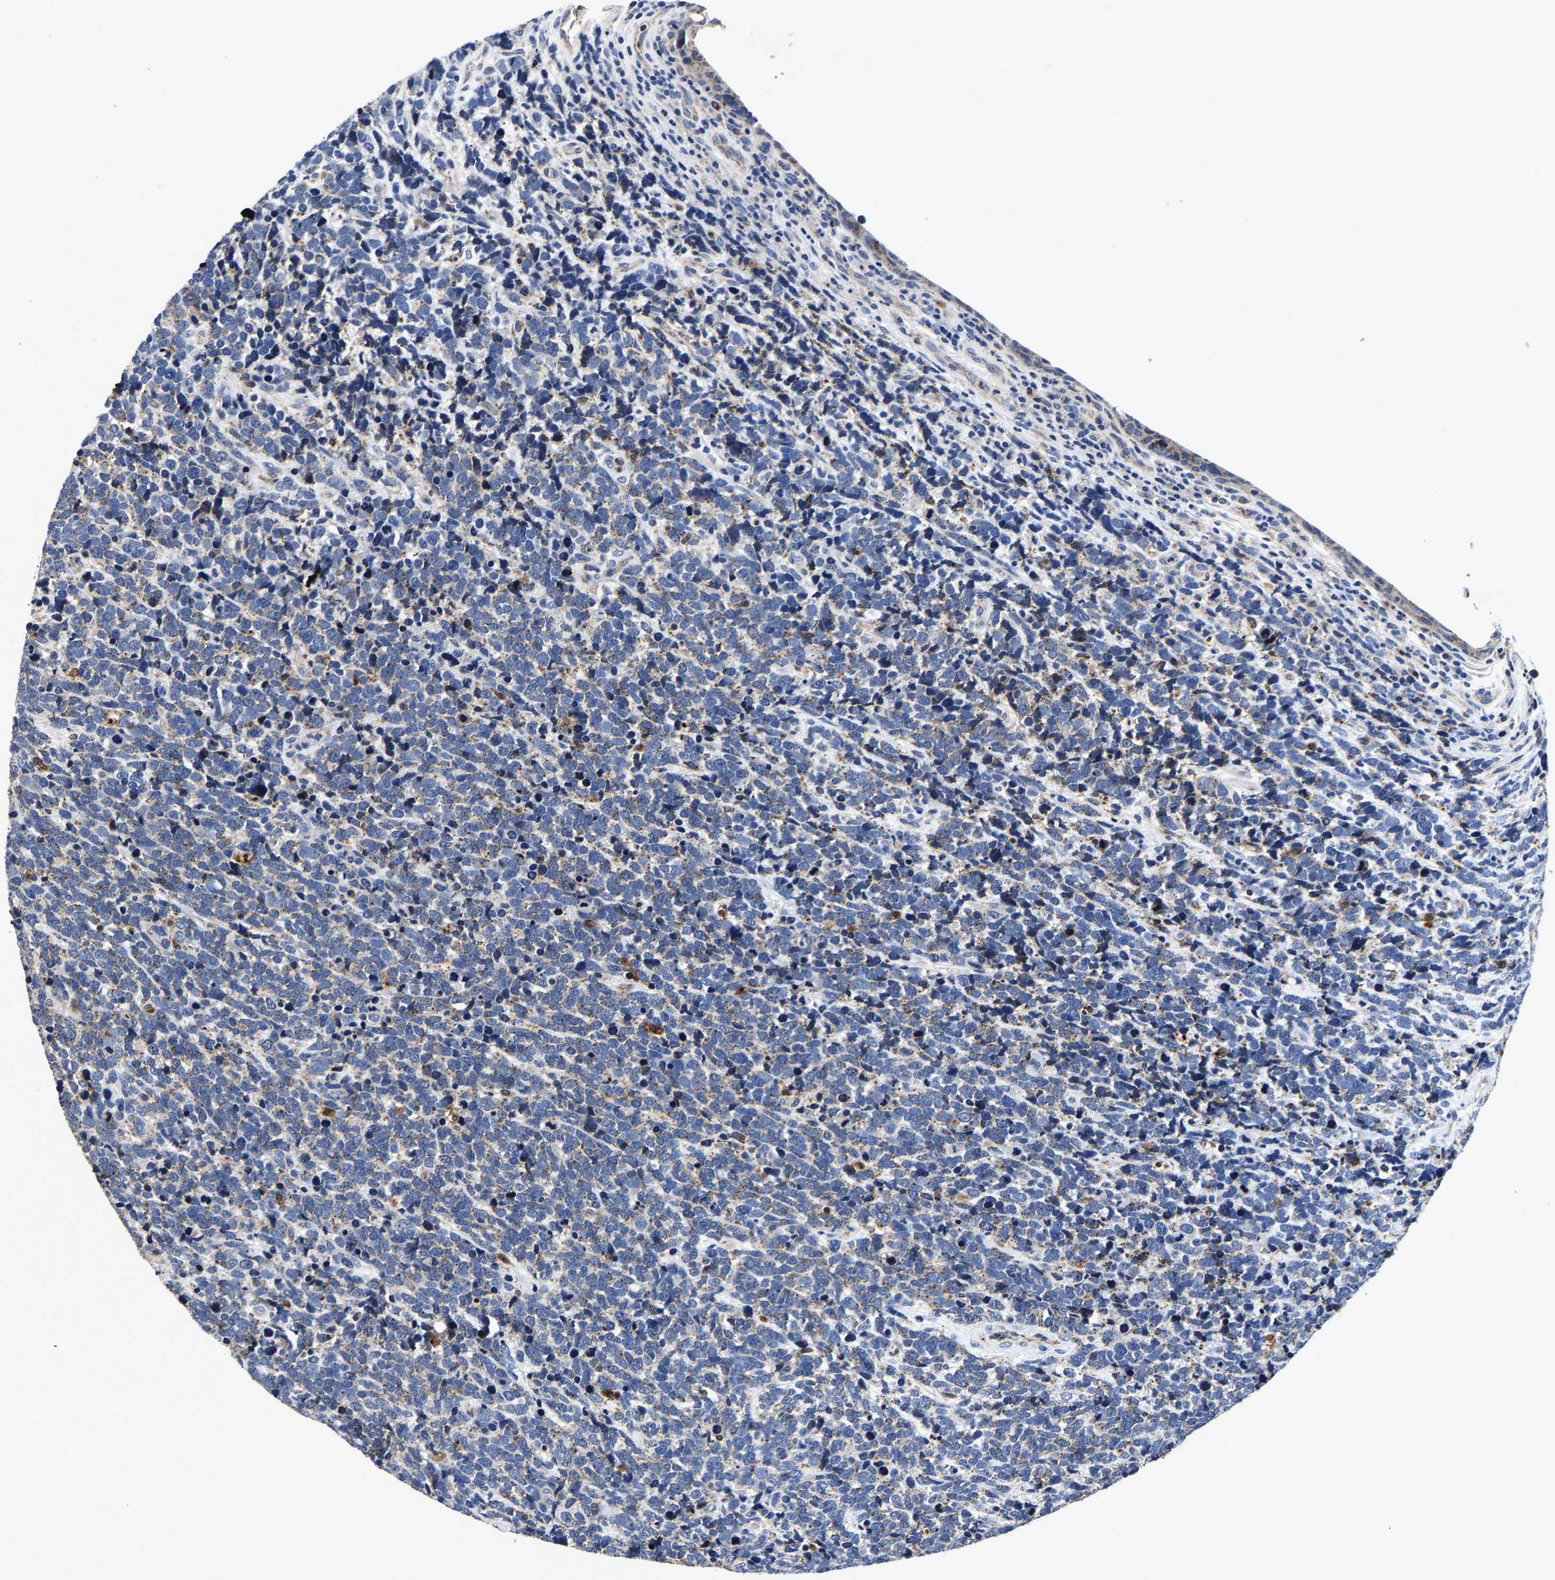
{"staining": {"intensity": "negative", "quantity": "none", "location": "none"}, "tissue": "urothelial cancer", "cell_type": "Tumor cells", "image_type": "cancer", "snomed": [{"axis": "morphology", "description": "Urothelial carcinoma, High grade"}, {"axis": "topography", "description": "Urinary bladder"}], "caption": "Immunohistochemistry (IHC) histopathology image of neoplastic tissue: urothelial cancer stained with DAB (3,3'-diaminobenzidine) demonstrates no significant protein staining in tumor cells.", "gene": "GRN", "patient": {"sex": "female", "age": 82}}